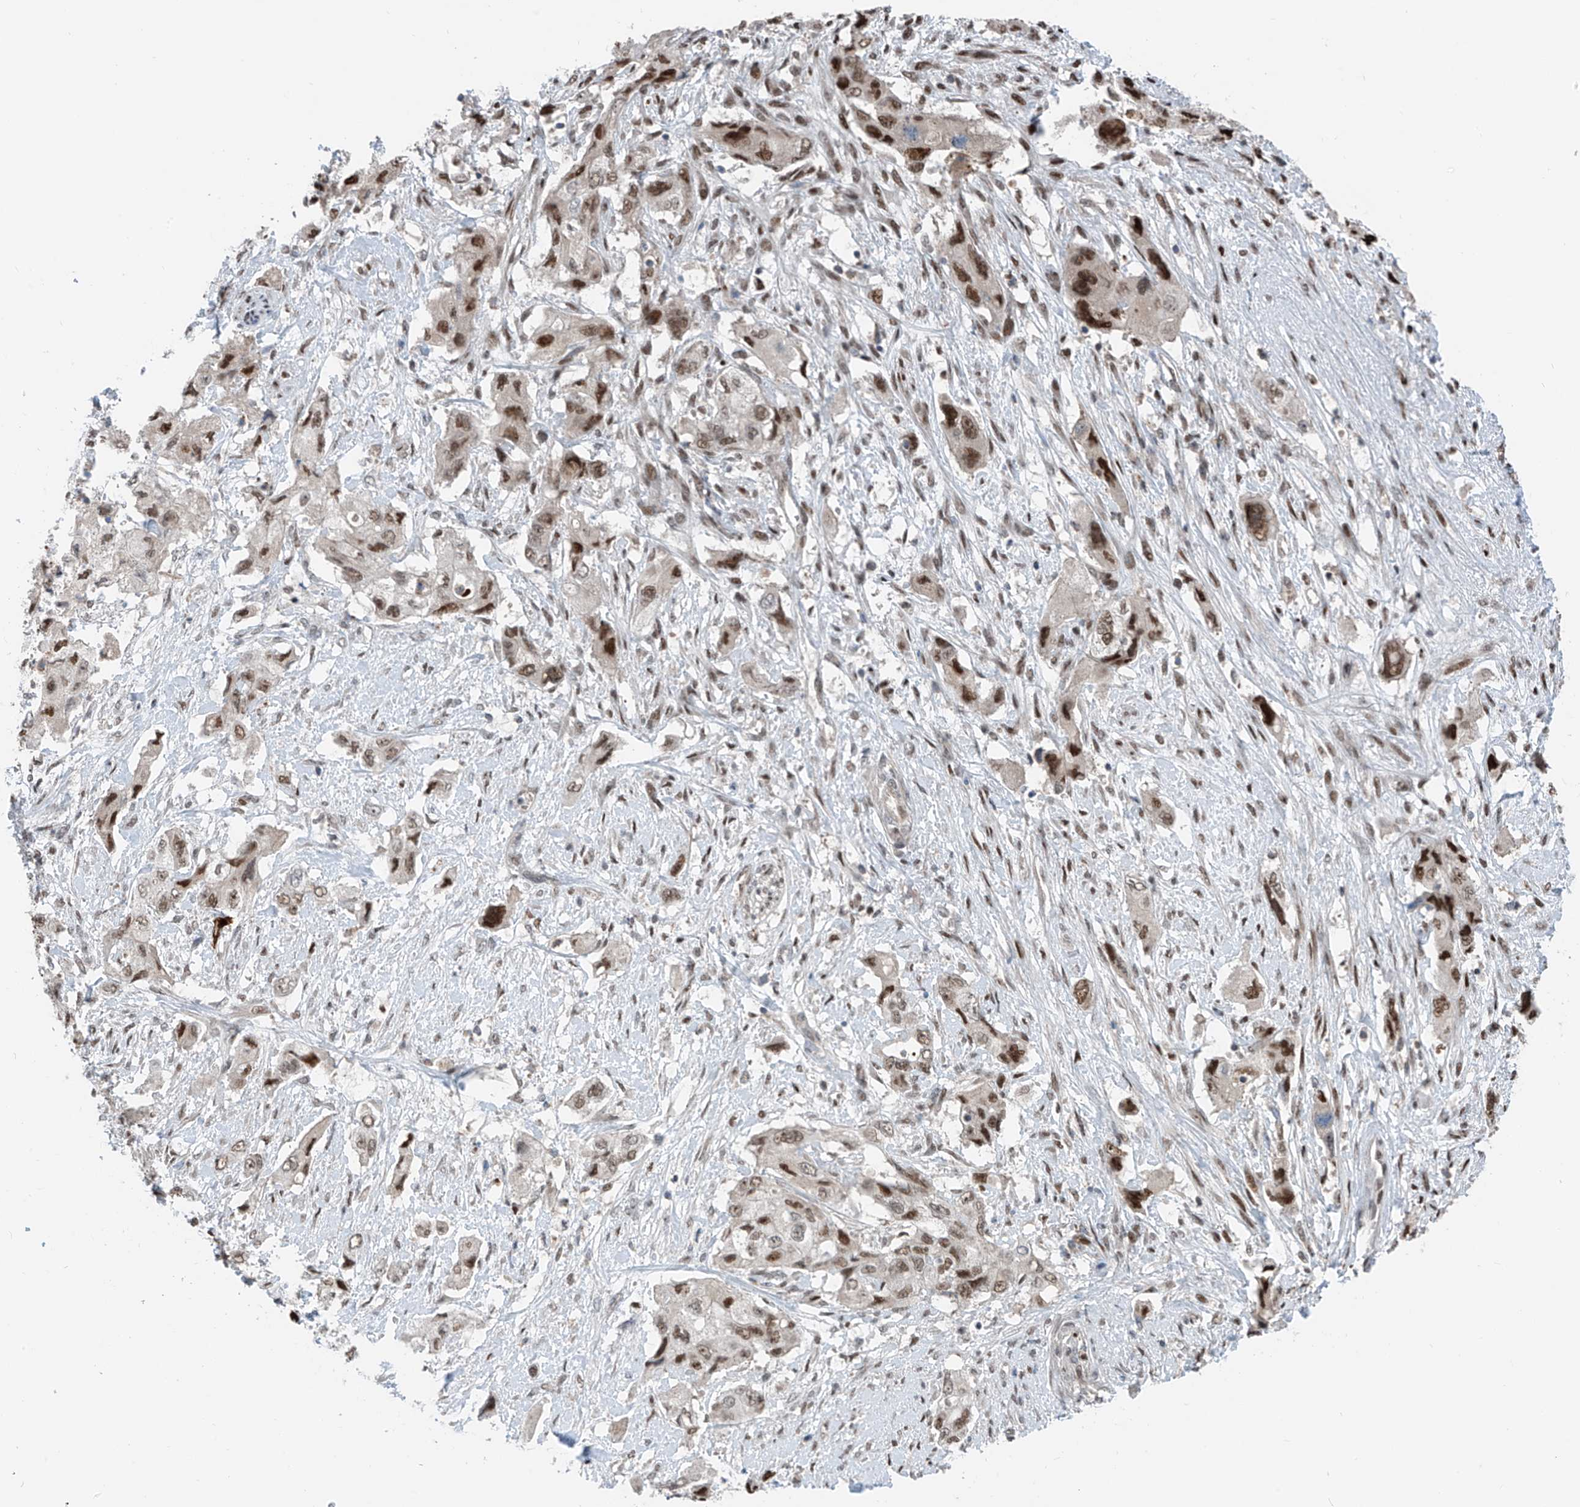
{"staining": {"intensity": "moderate", "quantity": "25%-75%", "location": "nuclear"}, "tissue": "pancreatic cancer", "cell_type": "Tumor cells", "image_type": "cancer", "snomed": [{"axis": "morphology", "description": "Adenocarcinoma, NOS"}, {"axis": "topography", "description": "Pancreas"}], "caption": "Moderate nuclear protein positivity is appreciated in about 25%-75% of tumor cells in adenocarcinoma (pancreatic).", "gene": "RBP7", "patient": {"sex": "female", "age": 73}}